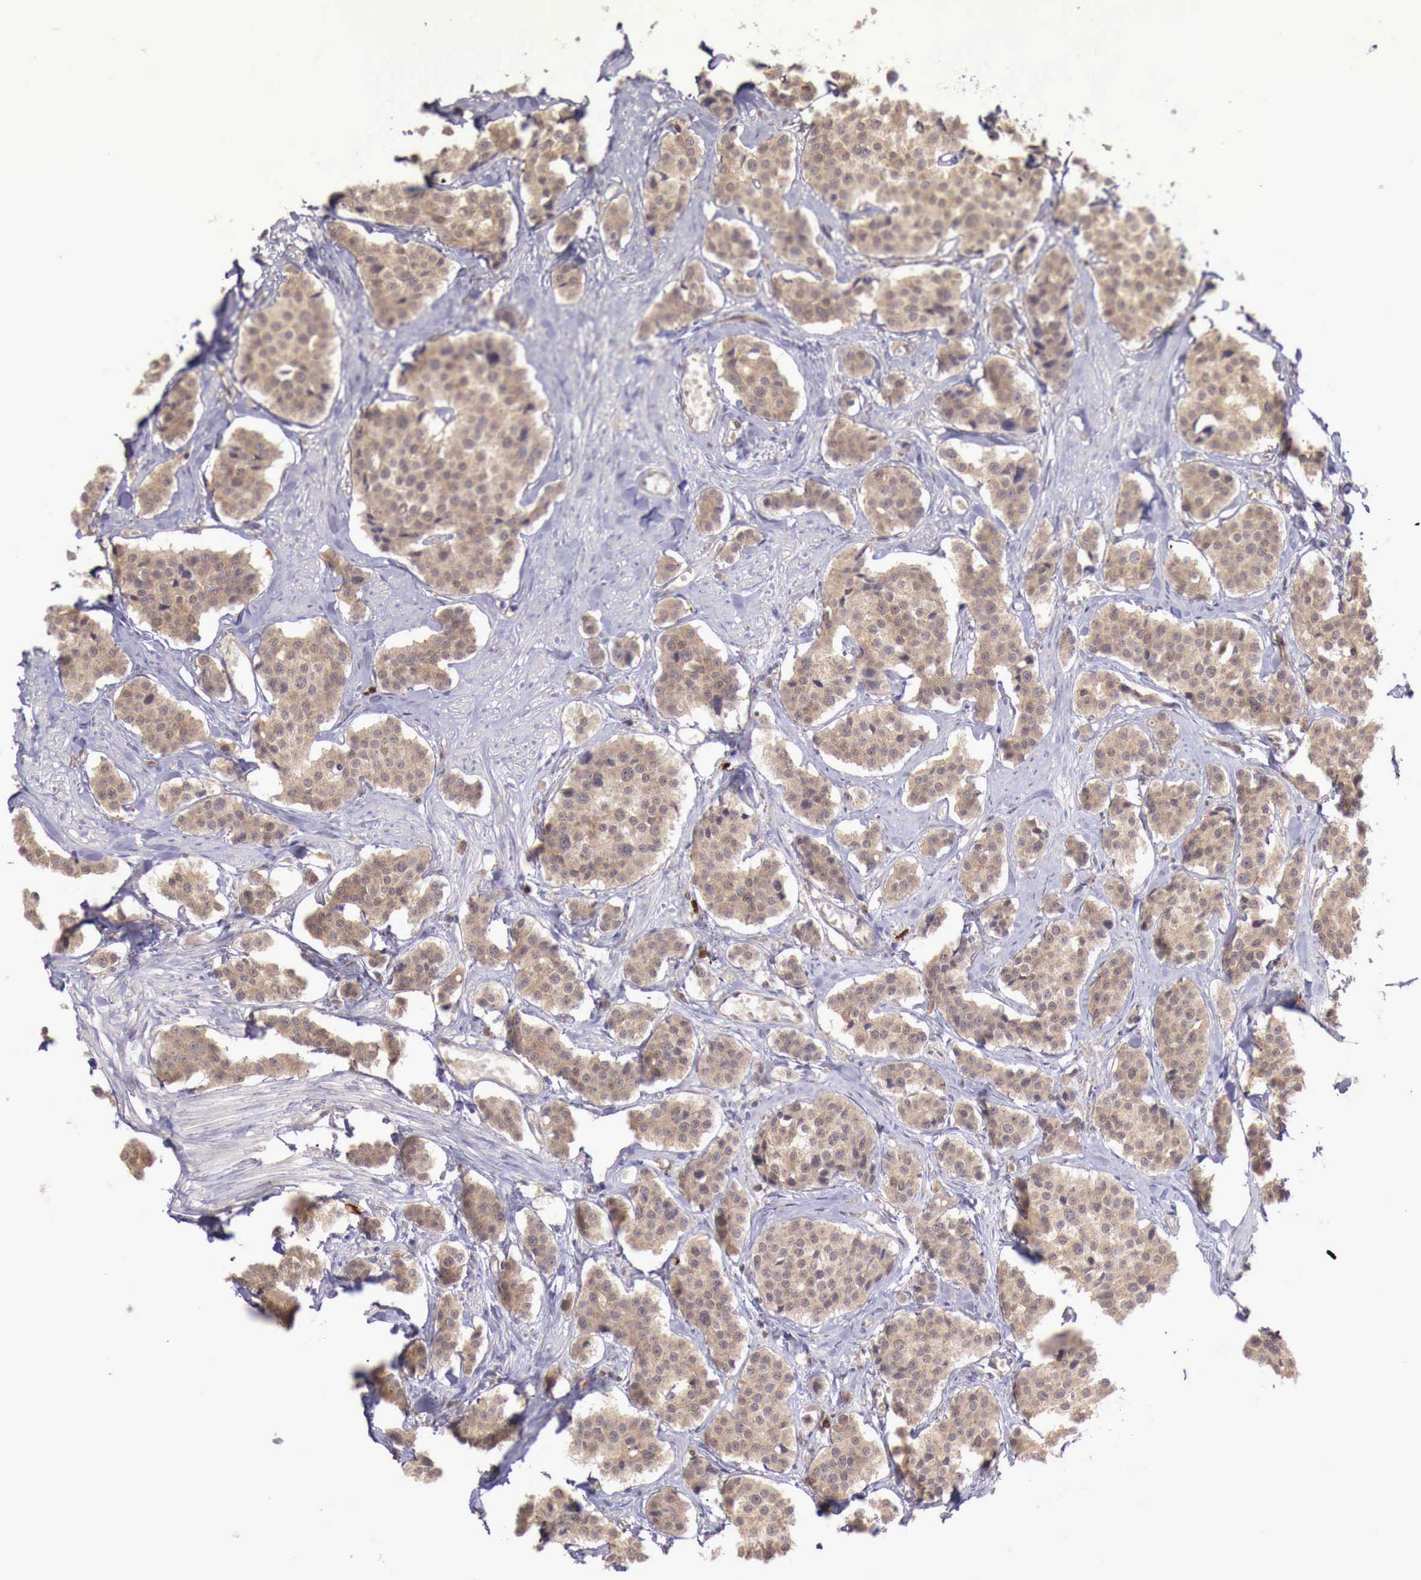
{"staining": {"intensity": "moderate", "quantity": ">75%", "location": "cytoplasmic/membranous"}, "tissue": "carcinoid", "cell_type": "Tumor cells", "image_type": "cancer", "snomed": [{"axis": "morphology", "description": "Carcinoid, malignant, NOS"}, {"axis": "topography", "description": "Small intestine"}], "caption": "Moderate cytoplasmic/membranous expression is present in approximately >75% of tumor cells in malignant carcinoid. (brown staining indicates protein expression, while blue staining denotes nuclei).", "gene": "GAB2", "patient": {"sex": "male", "age": 60}}